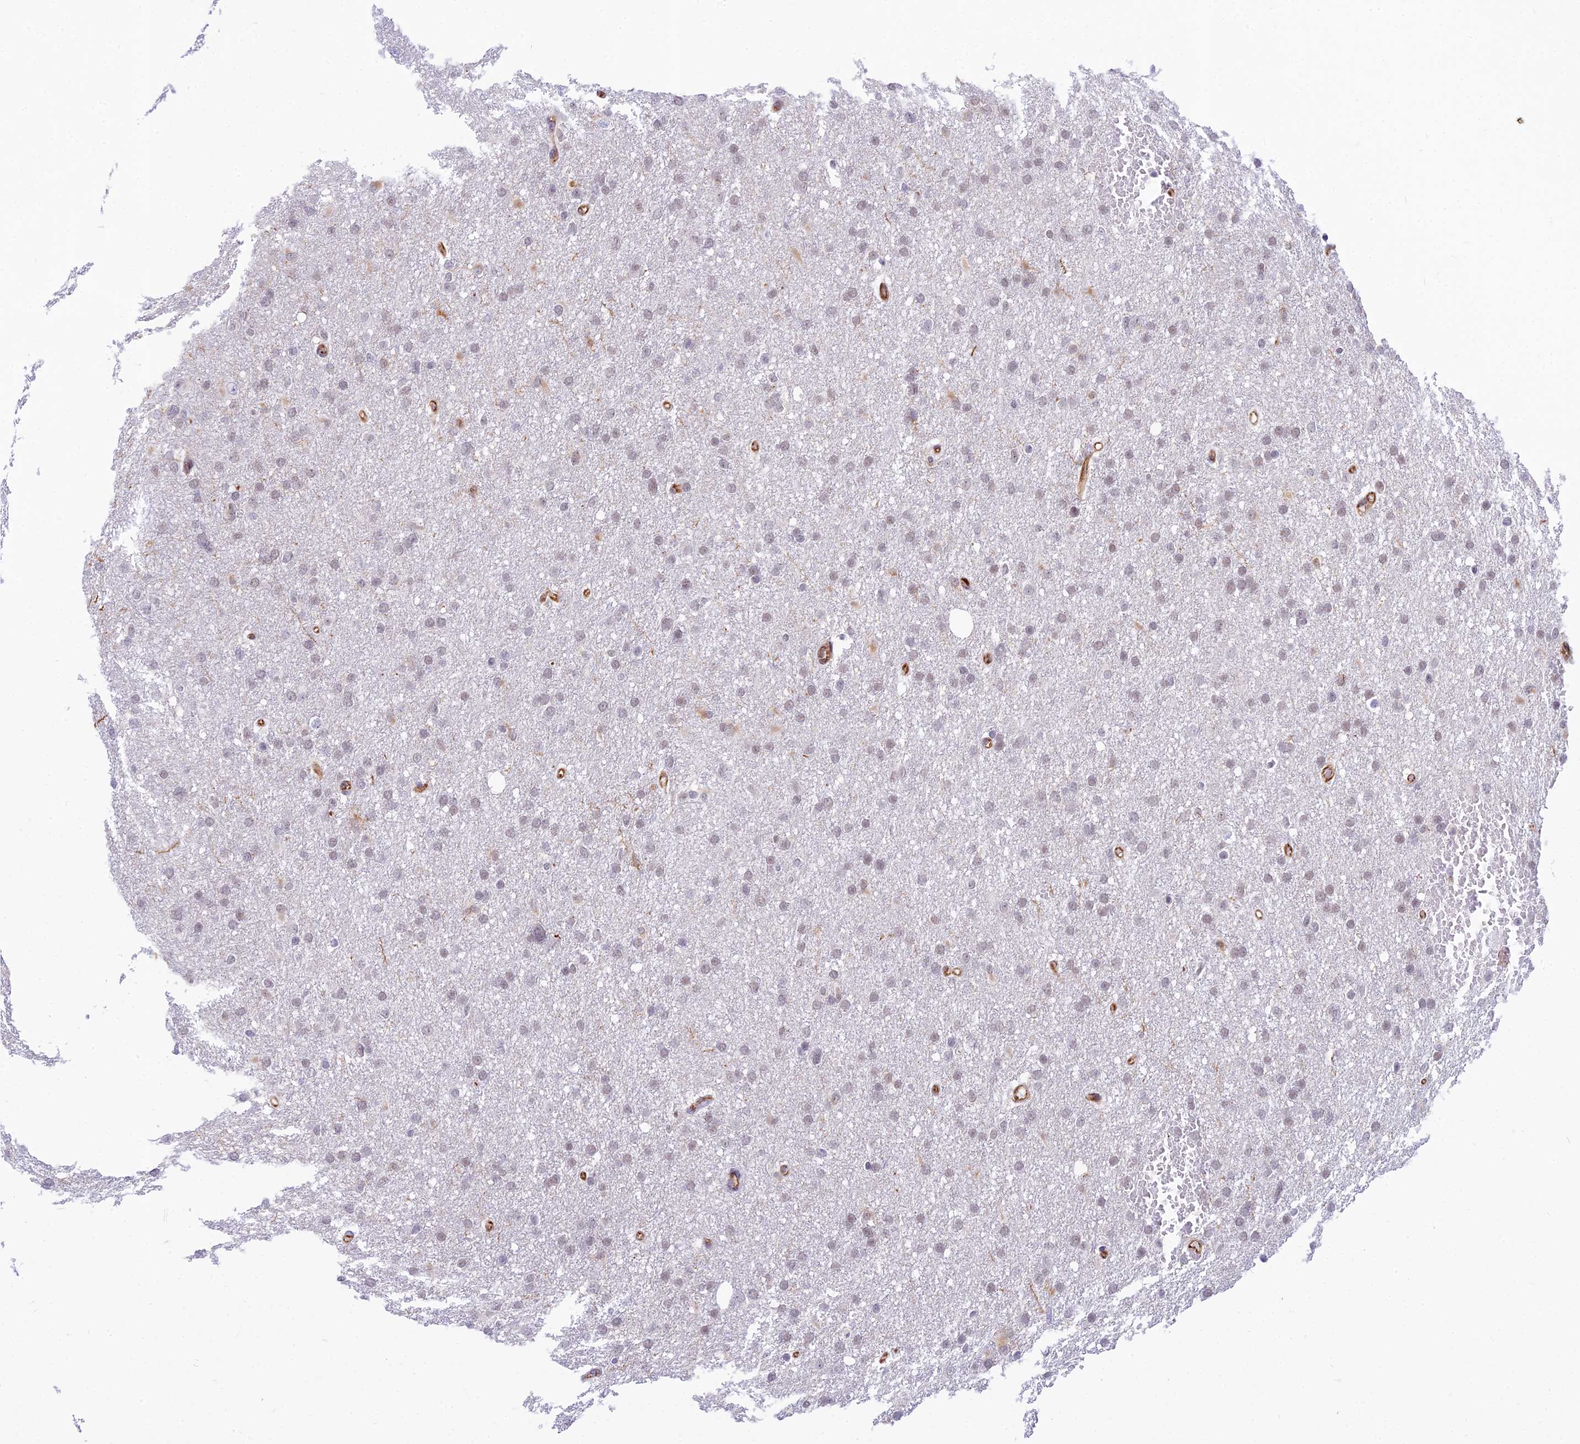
{"staining": {"intensity": "weak", "quantity": "25%-75%", "location": "nuclear"}, "tissue": "glioma", "cell_type": "Tumor cells", "image_type": "cancer", "snomed": [{"axis": "morphology", "description": "Glioma, malignant, High grade"}, {"axis": "topography", "description": "Cerebral cortex"}], "caption": "IHC staining of malignant high-grade glioma, which demonstrates low levels of weak nuclear staining in about 25%-75% of tumor cells indicating weak nuclear protein positivity. The staining was performed using DAB (3,3'-diaminobenzidine) (brown) for protein detection and nuclei were counterstained in hematoxylin (blue).", "gene": "SAPCD2", "patient": {"sex": "female", "age": 36}}